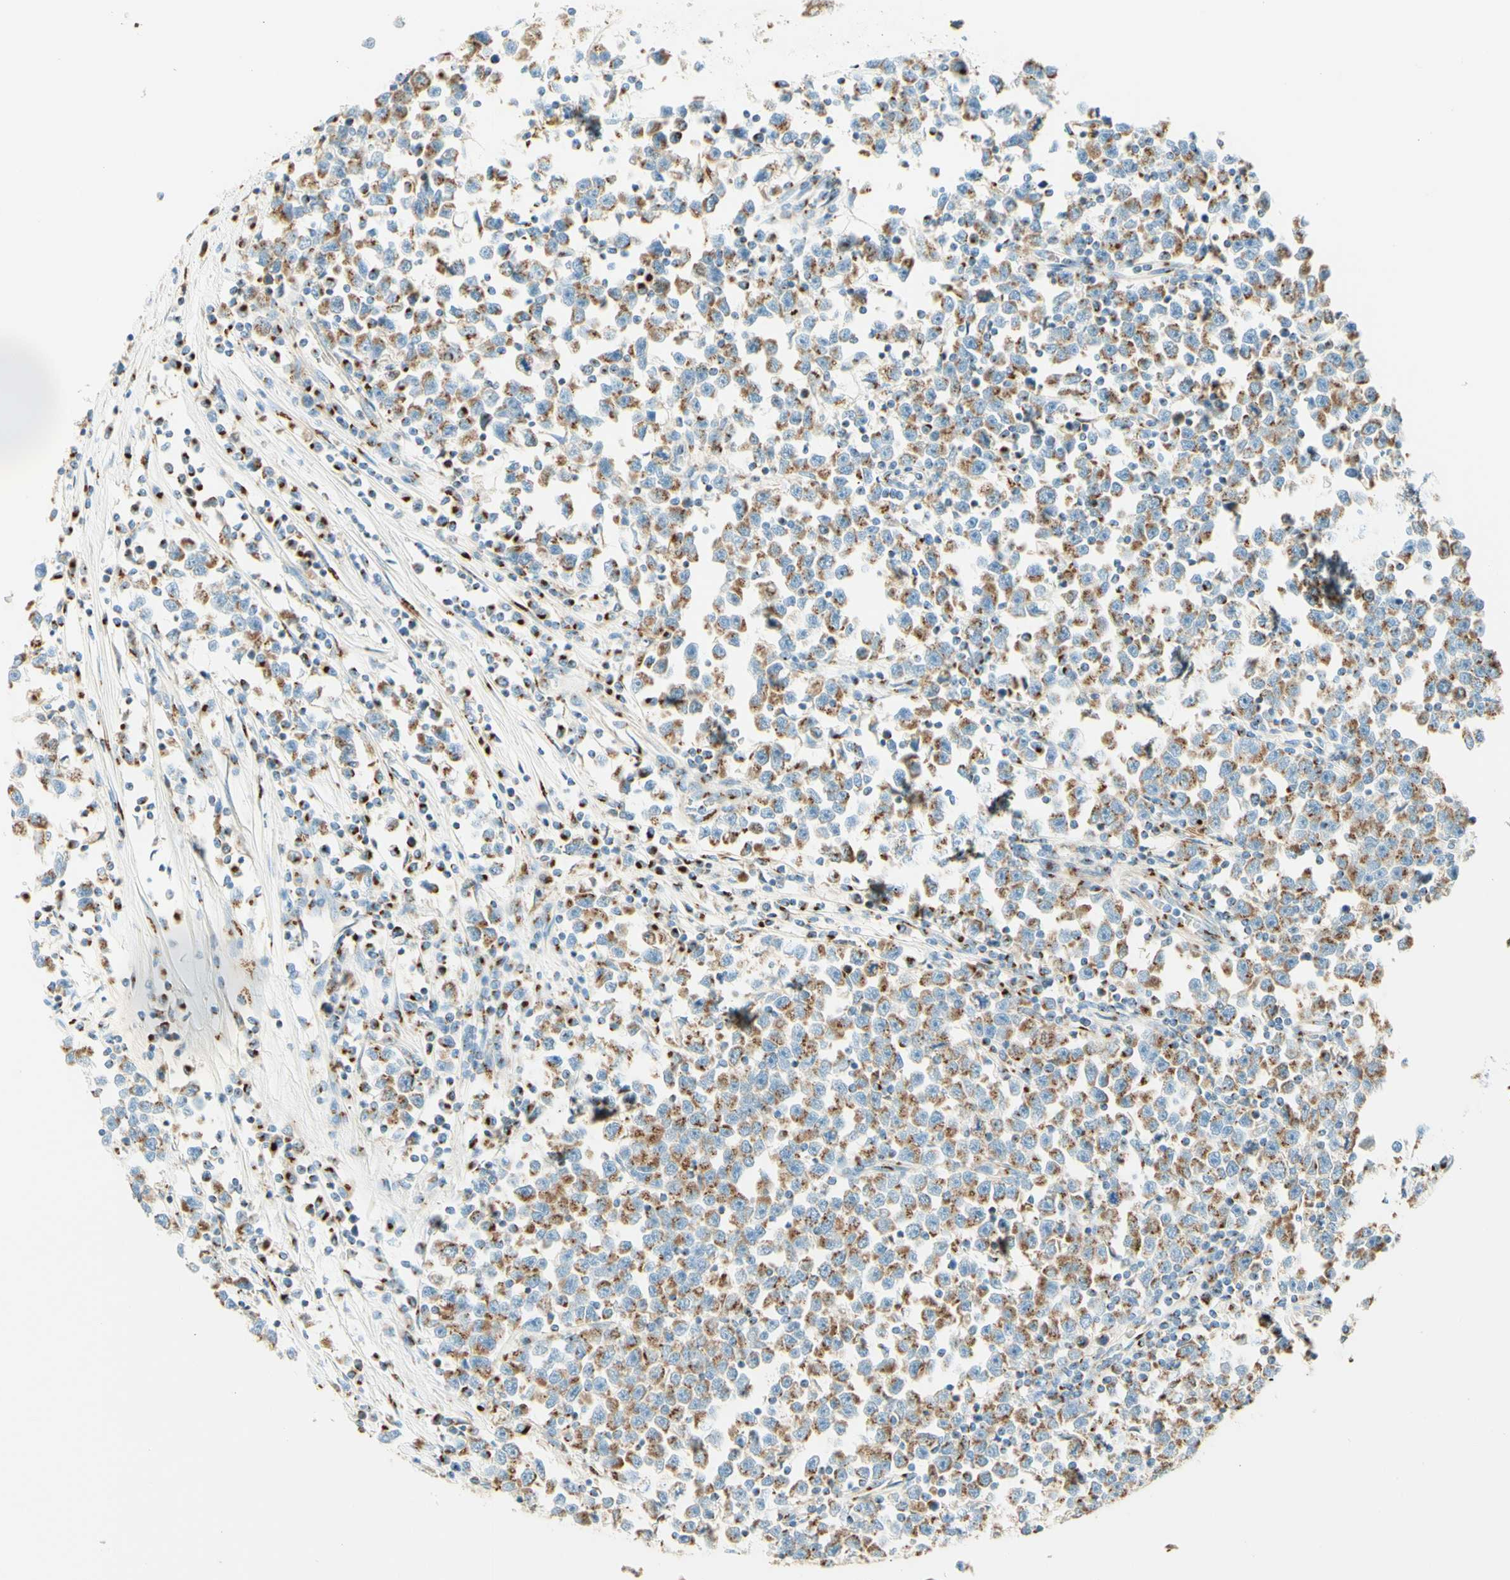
{"staining": {"intensity": "moderate", "quantity": ">75%", "location": "cytoplasmic/membranous"}, "tissue": "testis cancer", "cell_type": "Tumor cells", "image_type": "cancer", "snomed": [{"axis": "morphology", "description": "Seminoma, NOS"}, {"axis": "topography", "description": "Testis"}], "caption": "Protein expression analysis of human seminoma (testis) reveals moderate cytoplasmic/membranous positivity in about >75% of tumor cells.", "gene": "GOLGB1", "patient": {"sex": "male", "age": 43}}